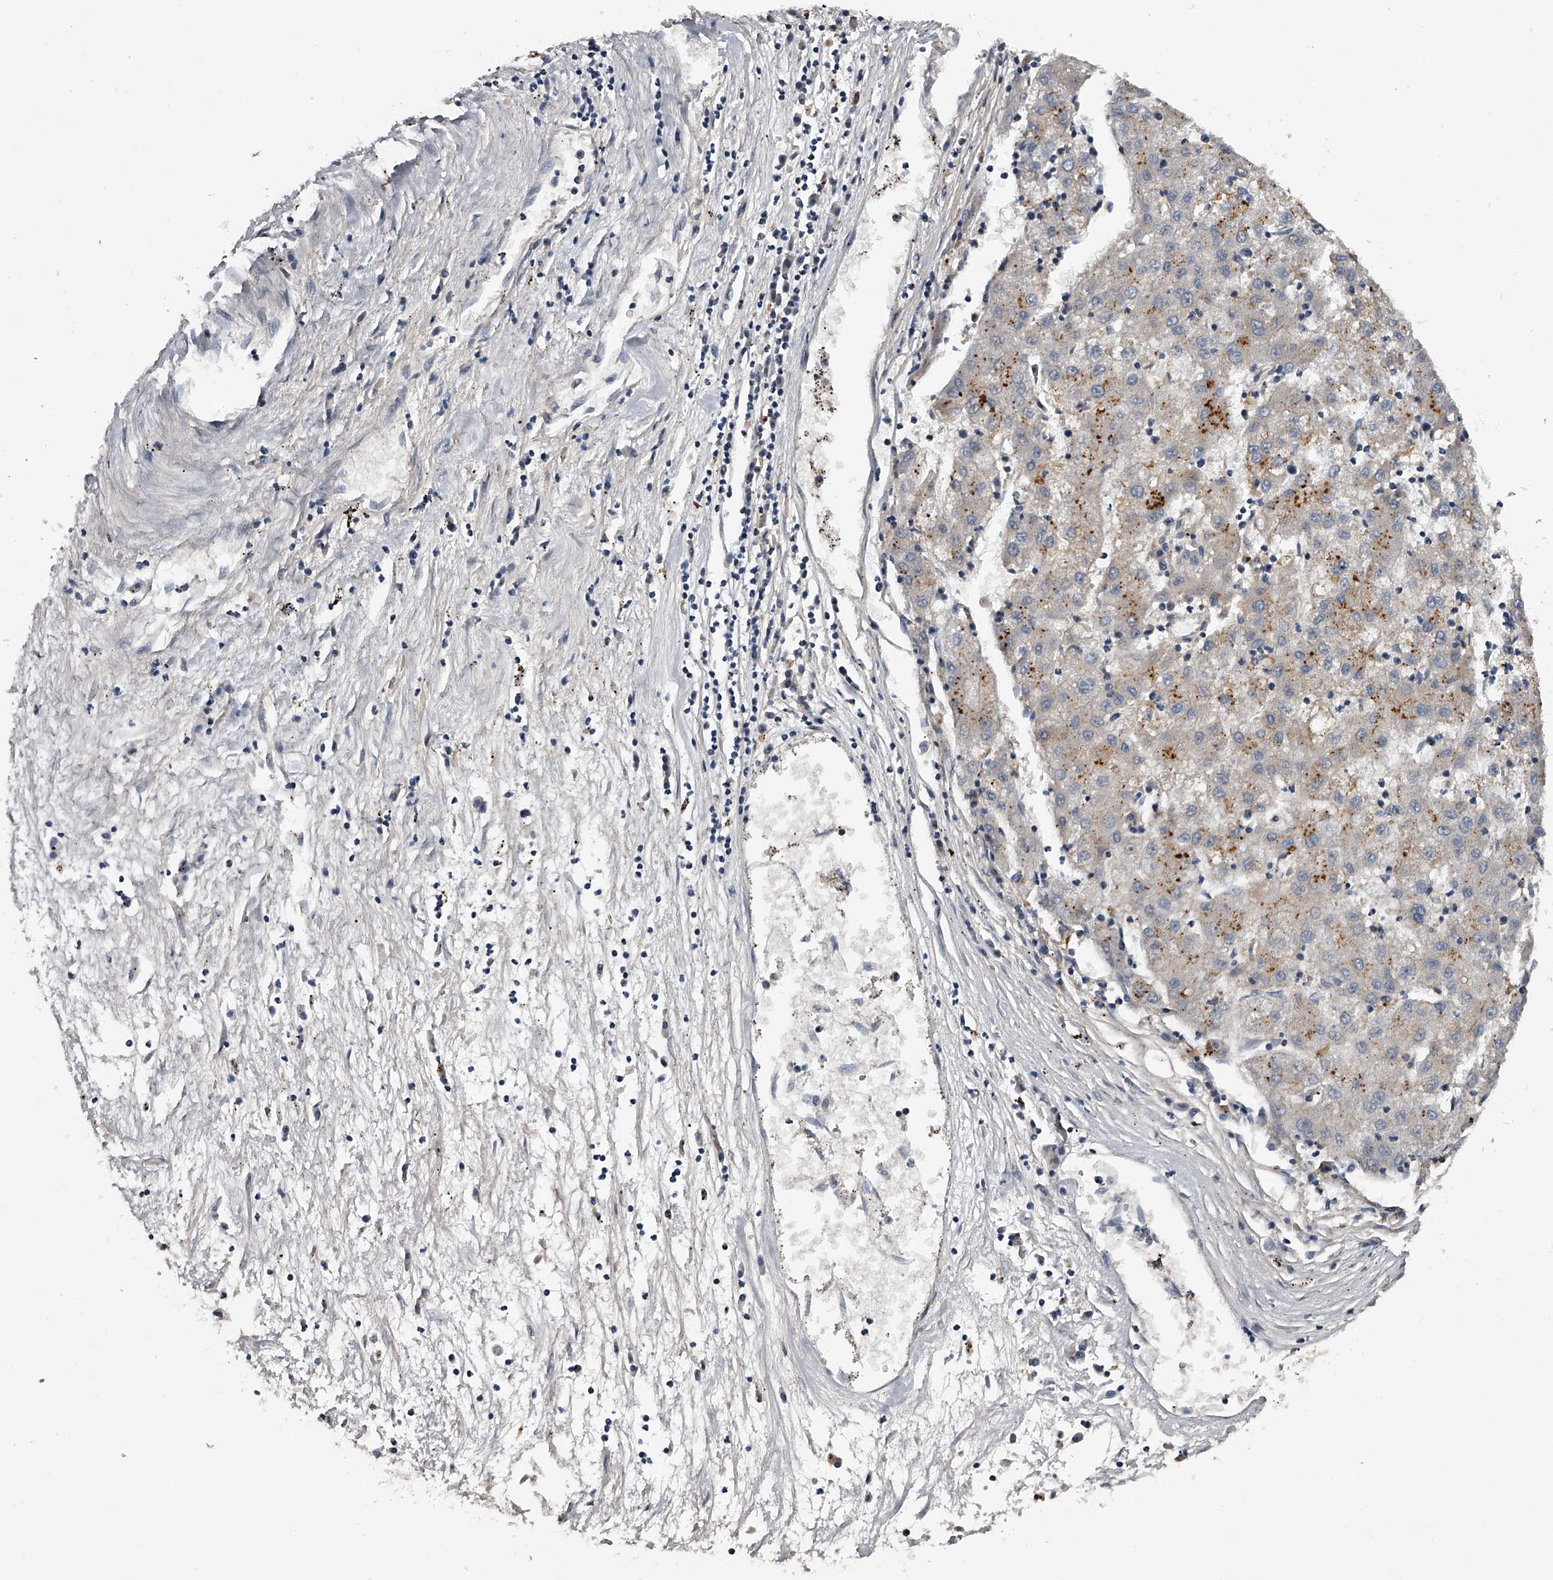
{"staining": {"intensity": "moderate", "quantity": "<25%", "location": "cytoplasmic/membranous"}, "tissue": "liver cancer", "cell_type": "Tumor cells", "image_type": "cancer", "snomed": [{"axis": "morphology", "description": "Carcinoma, Hepatocellular, NOS"}, {"axis": "topography", "description": "Liver"}], "caption": "Brown immunohistochemical staining in hepatocellular carcinoma (liver) displays moderate cytoplasmic/membranous positivity in approximately <25% of tumor cells. (DAB IHC with brightfield microscopy, high magnification).", "gene": "MDN1", "patient": {"sex": "male", "age": 72}}